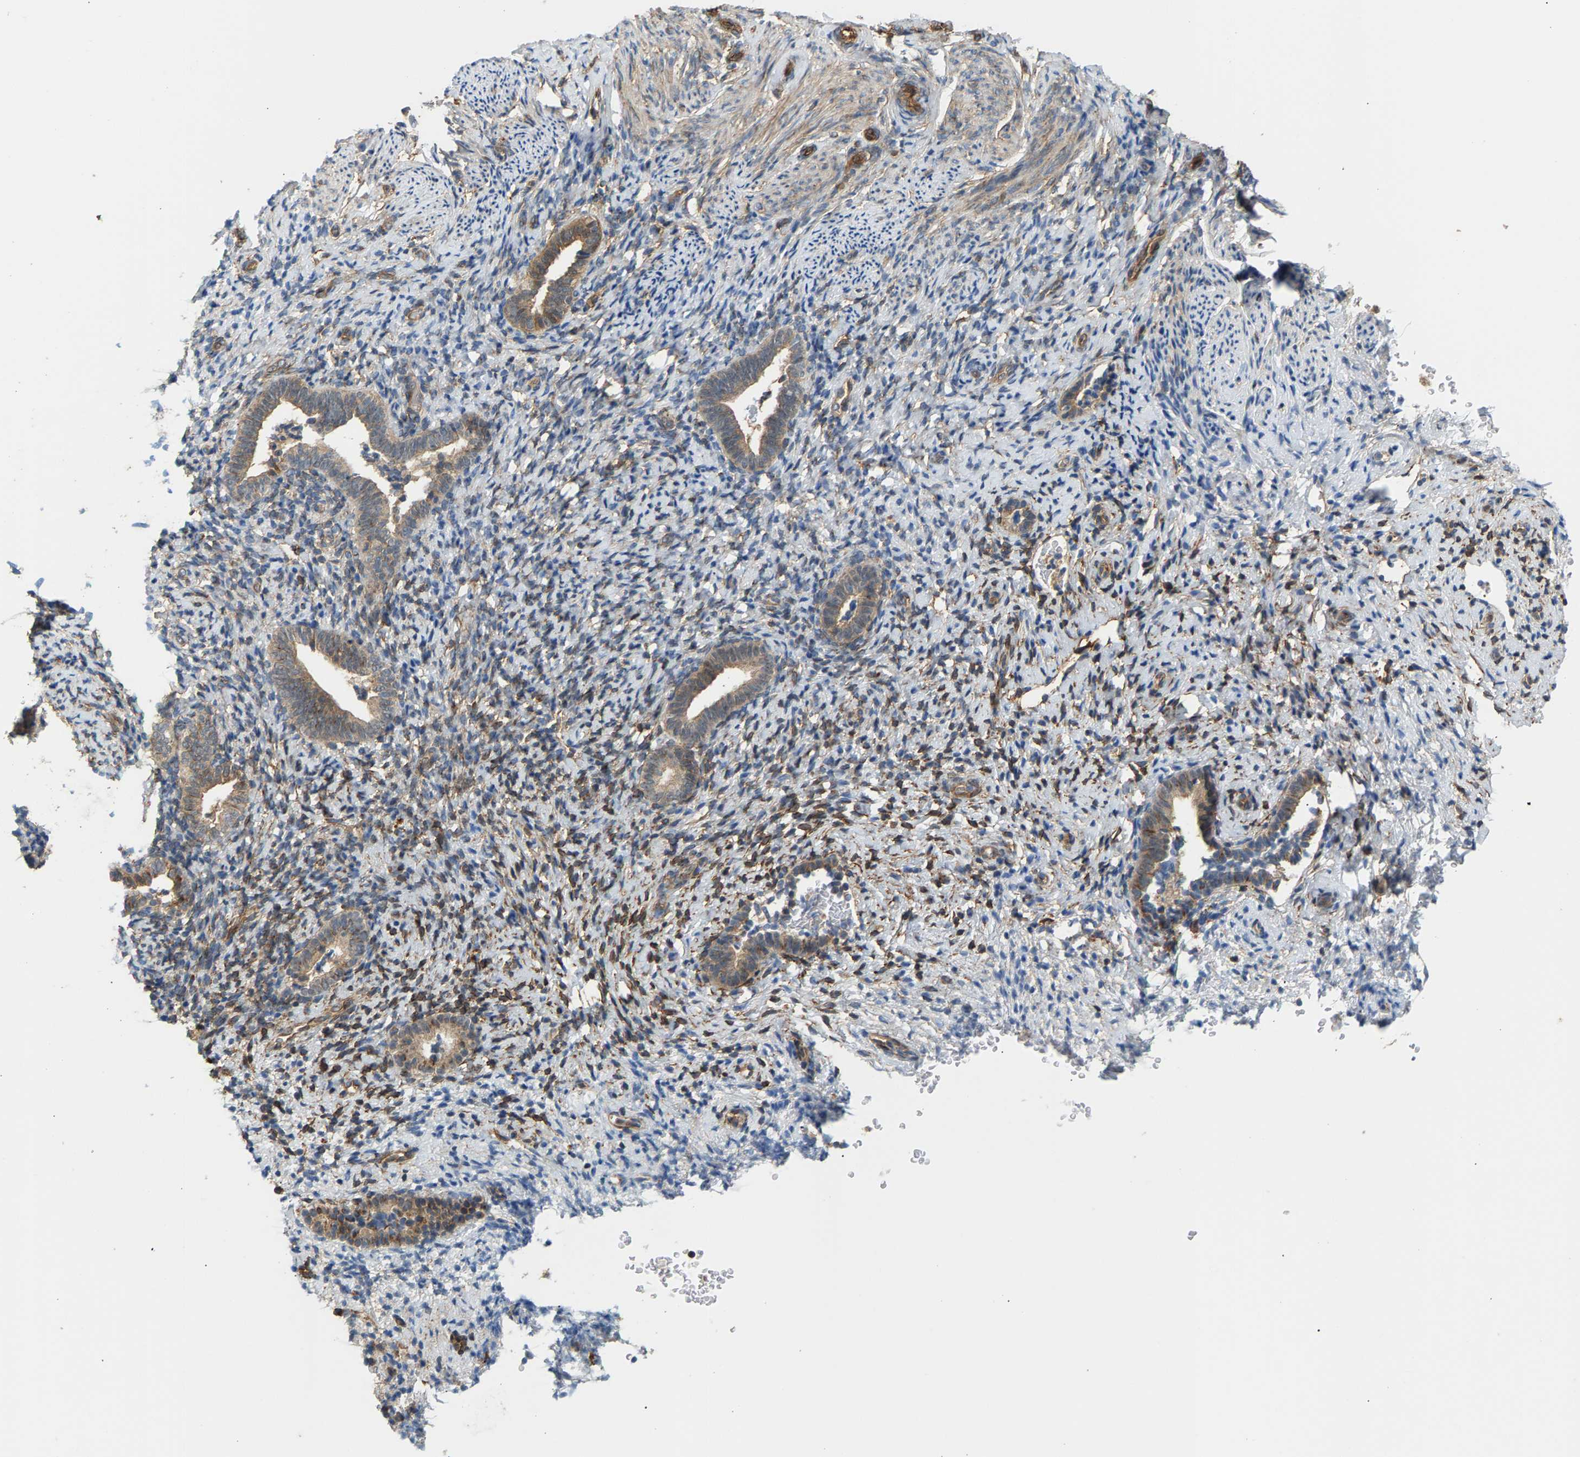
{"staining": {"intensity": "negative", "quantity": "none", "location": "none"}, "tissue": "endometrium", "cell_type": "Cells in endometrial stroma", "image_type": "normal", "snomed": [{"axis": "morphology", "description": "Normal tissue, NOS"}, {"axis": "topography", "description": "Endometrium"}], "caption": "Cells in endometrial stroma show no significant protein staining in normal endometrium.", "gene": "KRTAP27", "patient": {"sex": "female", "age": 51}}